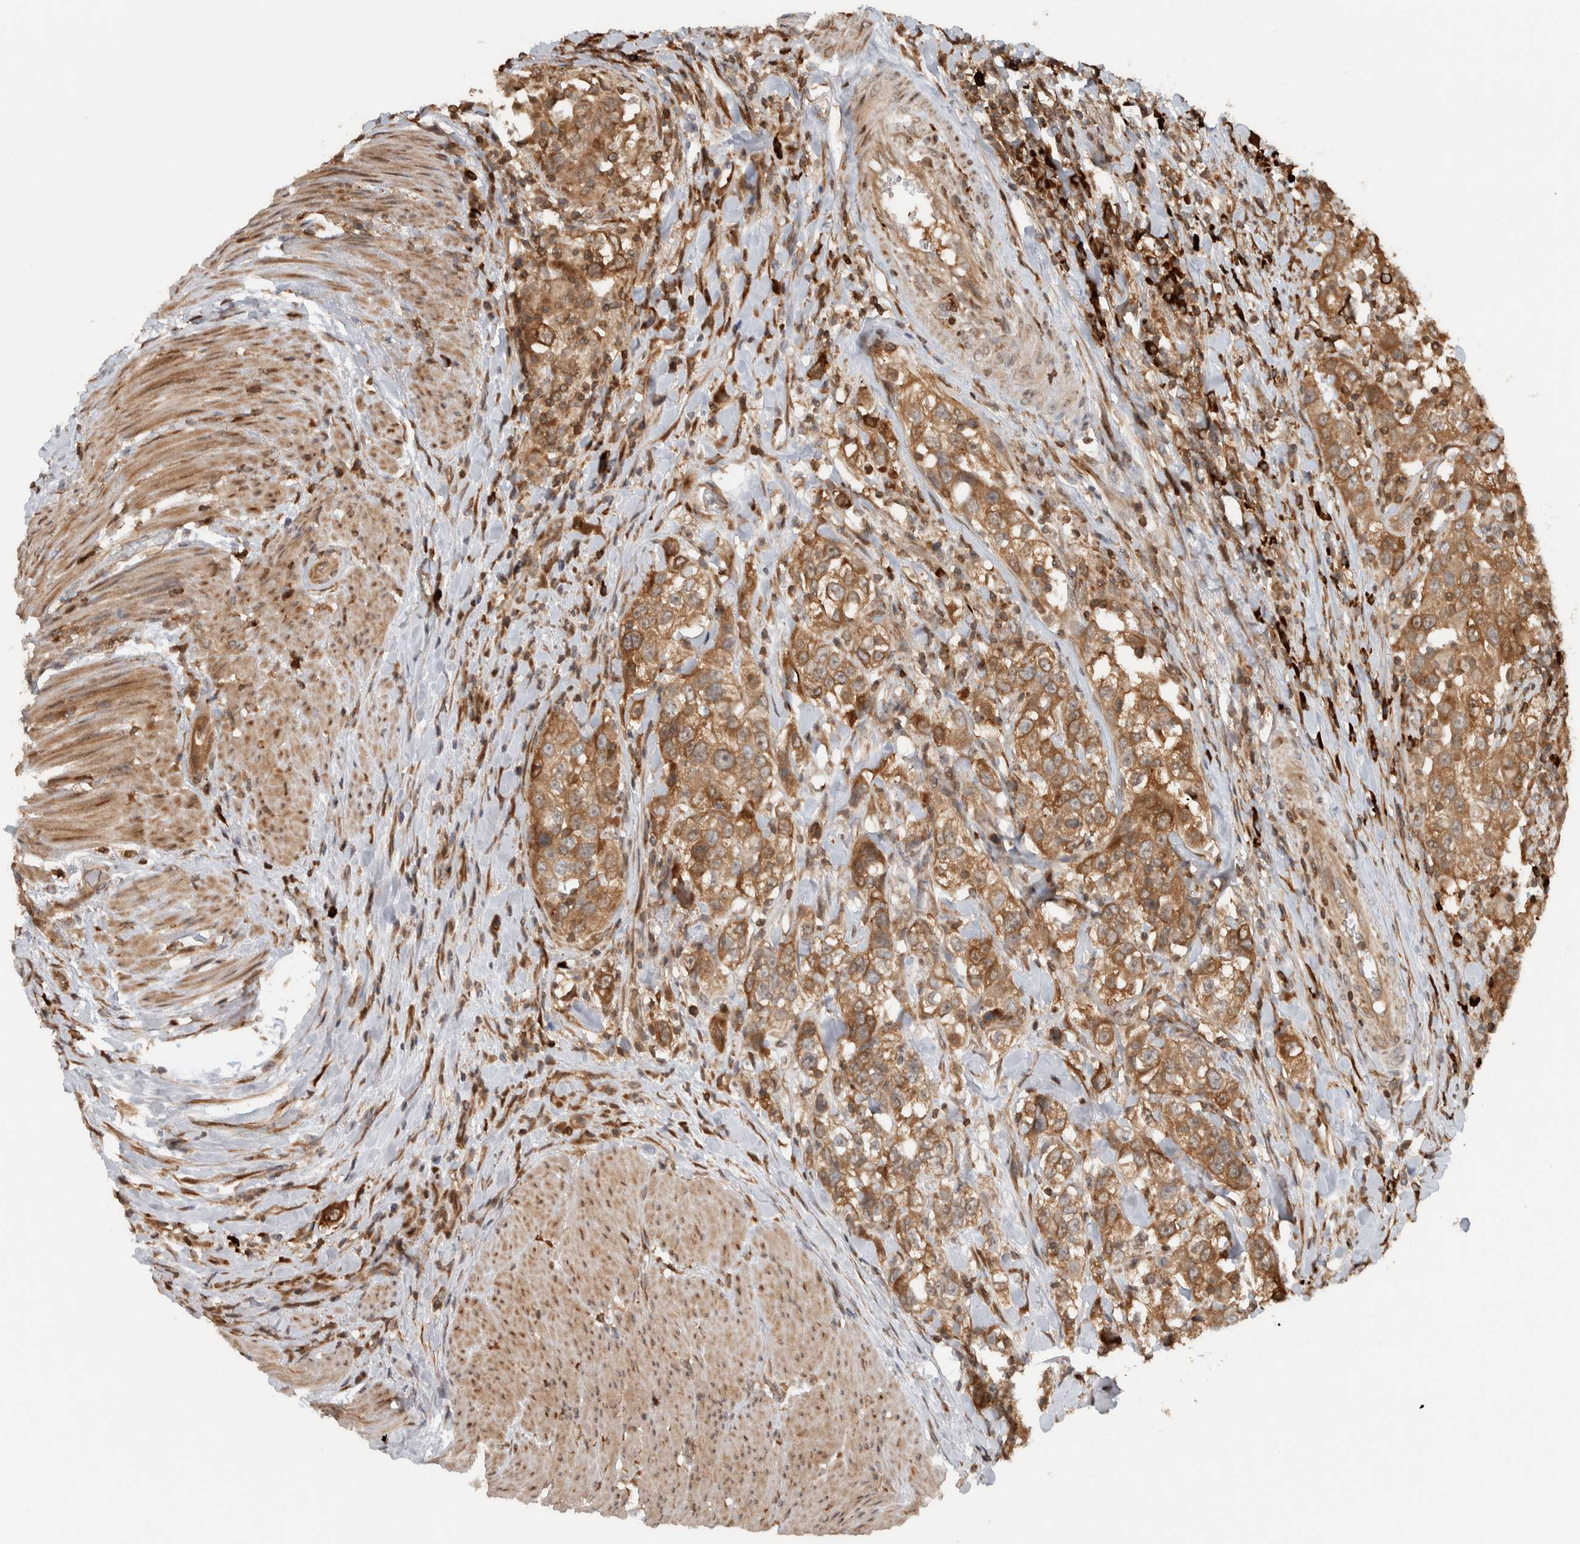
{"staining": {"intensity": "moderate", "quantity": ">75%", "location": "cytoplasmic/membranous"}, "tissue": "urothelial cancer", "cell_type": "Tumor cells", "image_type": "cancer", "snomed": [{"axis": "morphology", "description": "Urothelial carcinoma, High grade"}, {"axis": "topography", "description": "Urinary bladder"}], "caption": "DAB (3,3'-diaminobenzidine) immunohistochemical staining of urothelial cancer exhibits moderate cytoplasmic/membranous protein staining in about >75% of tumor cells.", "gene": "CNTROB", "patient": {"sex": "female", "age": 80}}